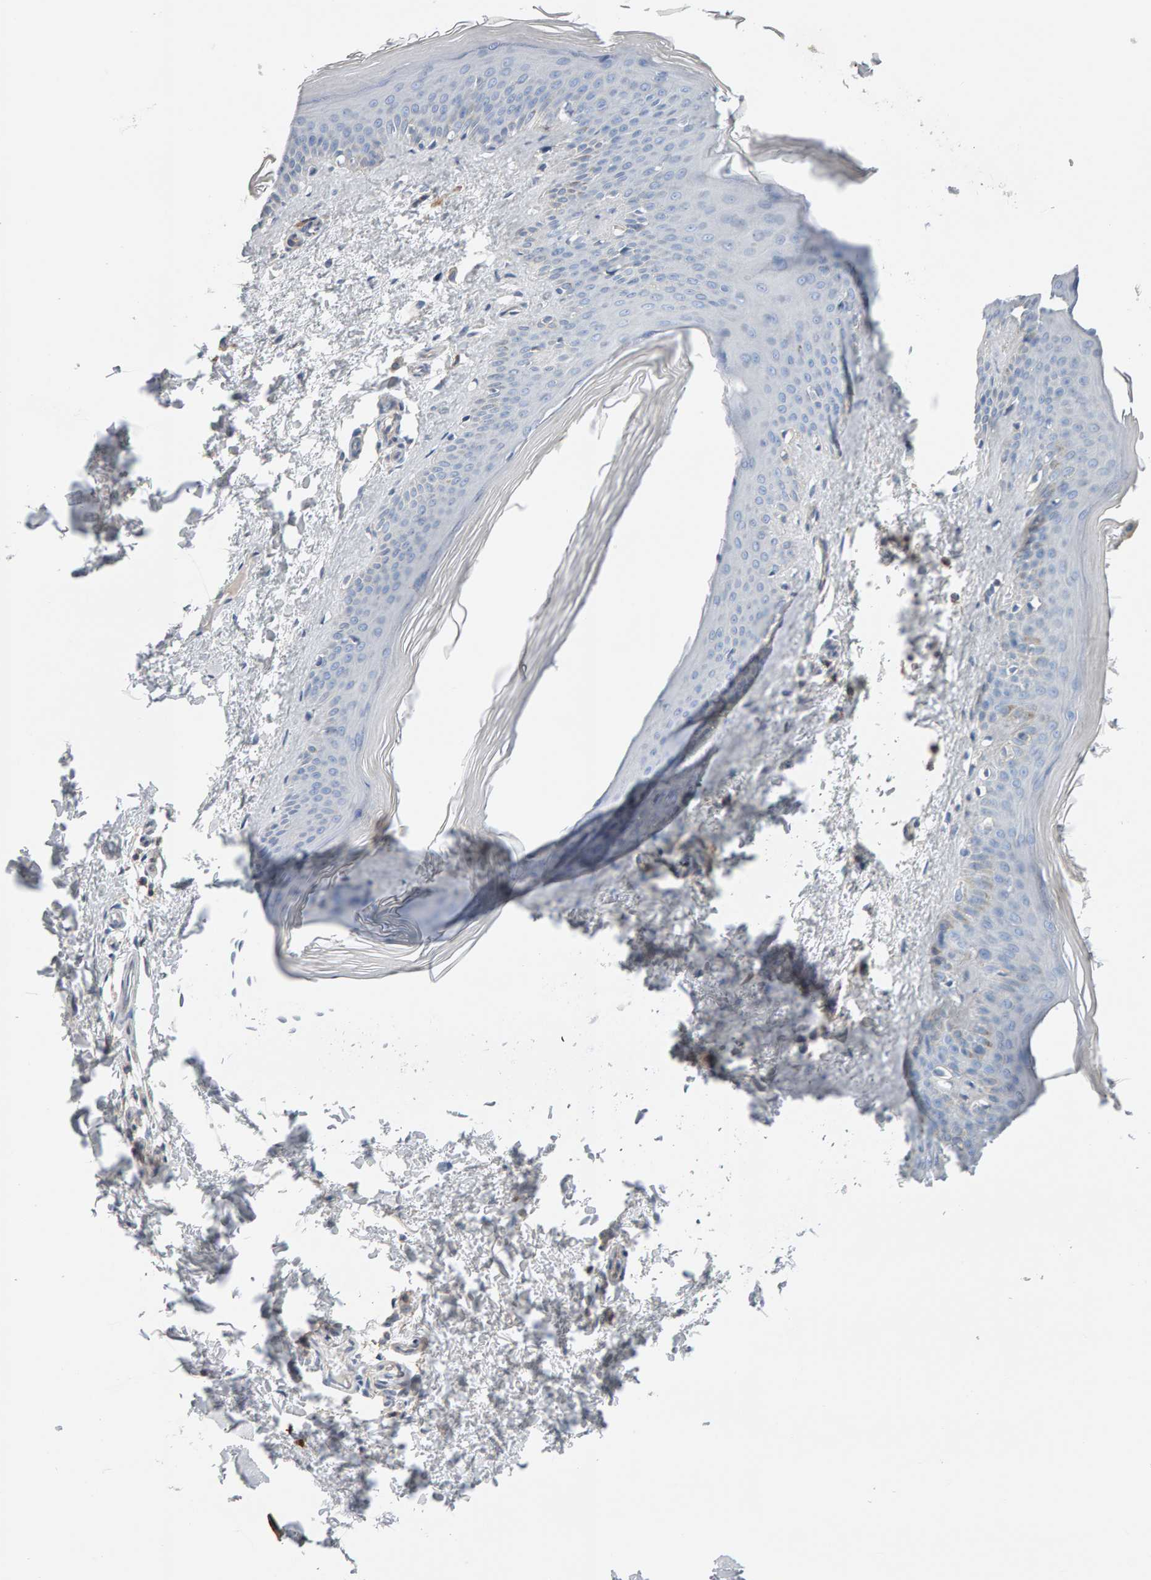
{"staining": {"intensity": "negative", "quantity": "none", "location": "none"}, "tissue": "skin", "cell_type": "Fibroblasts", "image_type": "normal", "snomed": [{"axis": "morphology", "description": "Normal tissue, NOS"}, {"axis": "topography", "description": "Skin"}], "caption": "This is a photomicrograph of IHC staining of normal skin, which shows no expression in fibroblasts. (Stains: DAB immunohistochemistry with hematoxylin counter stain, Microscopy: brightfield microscopy at high magnification).", "gene": "FYN", "patient": {"sex": "female", "age": 27}}